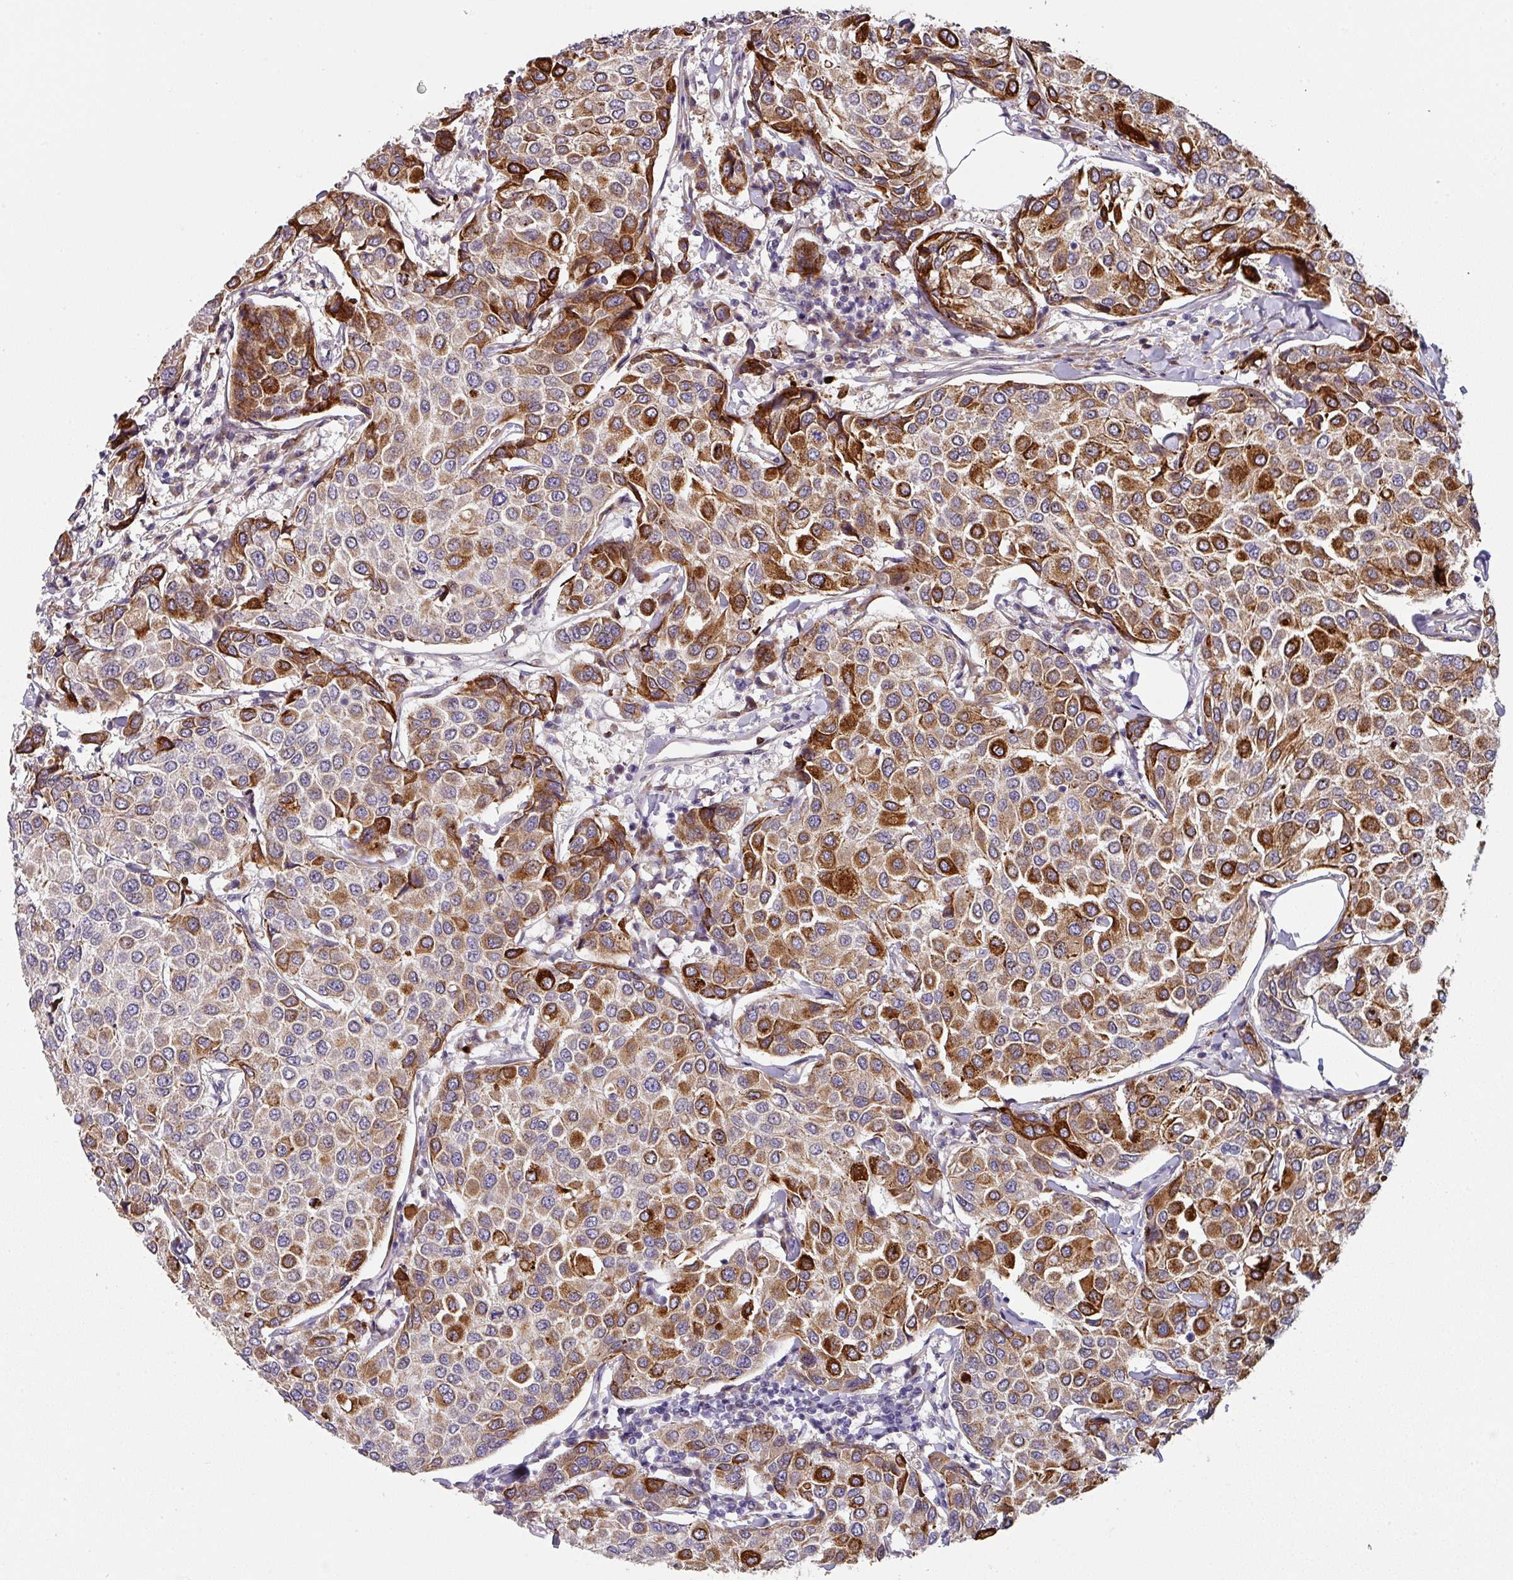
{"staining": {"intensity": "strong", "quantity": "25%-75%", "location": "cytoplasmic/membranous"}, "tissue": "breast cancer", "cell_type": "Tumor cells", "image_type": "cancer", "snomed": [{"axis": "morphology", "description": "Duct carcinoma"}, {"axis": "topography", "description": "Breast"}], "caption": "Immunohistochemical staining of human breast invasive ductal carcinoma displays high levels of strong cytoplasmic/membranous staining in about 25%-75% of tumor cells.", "gene": "KLHL3", "patient": {"sex": "female", "age": 55}}